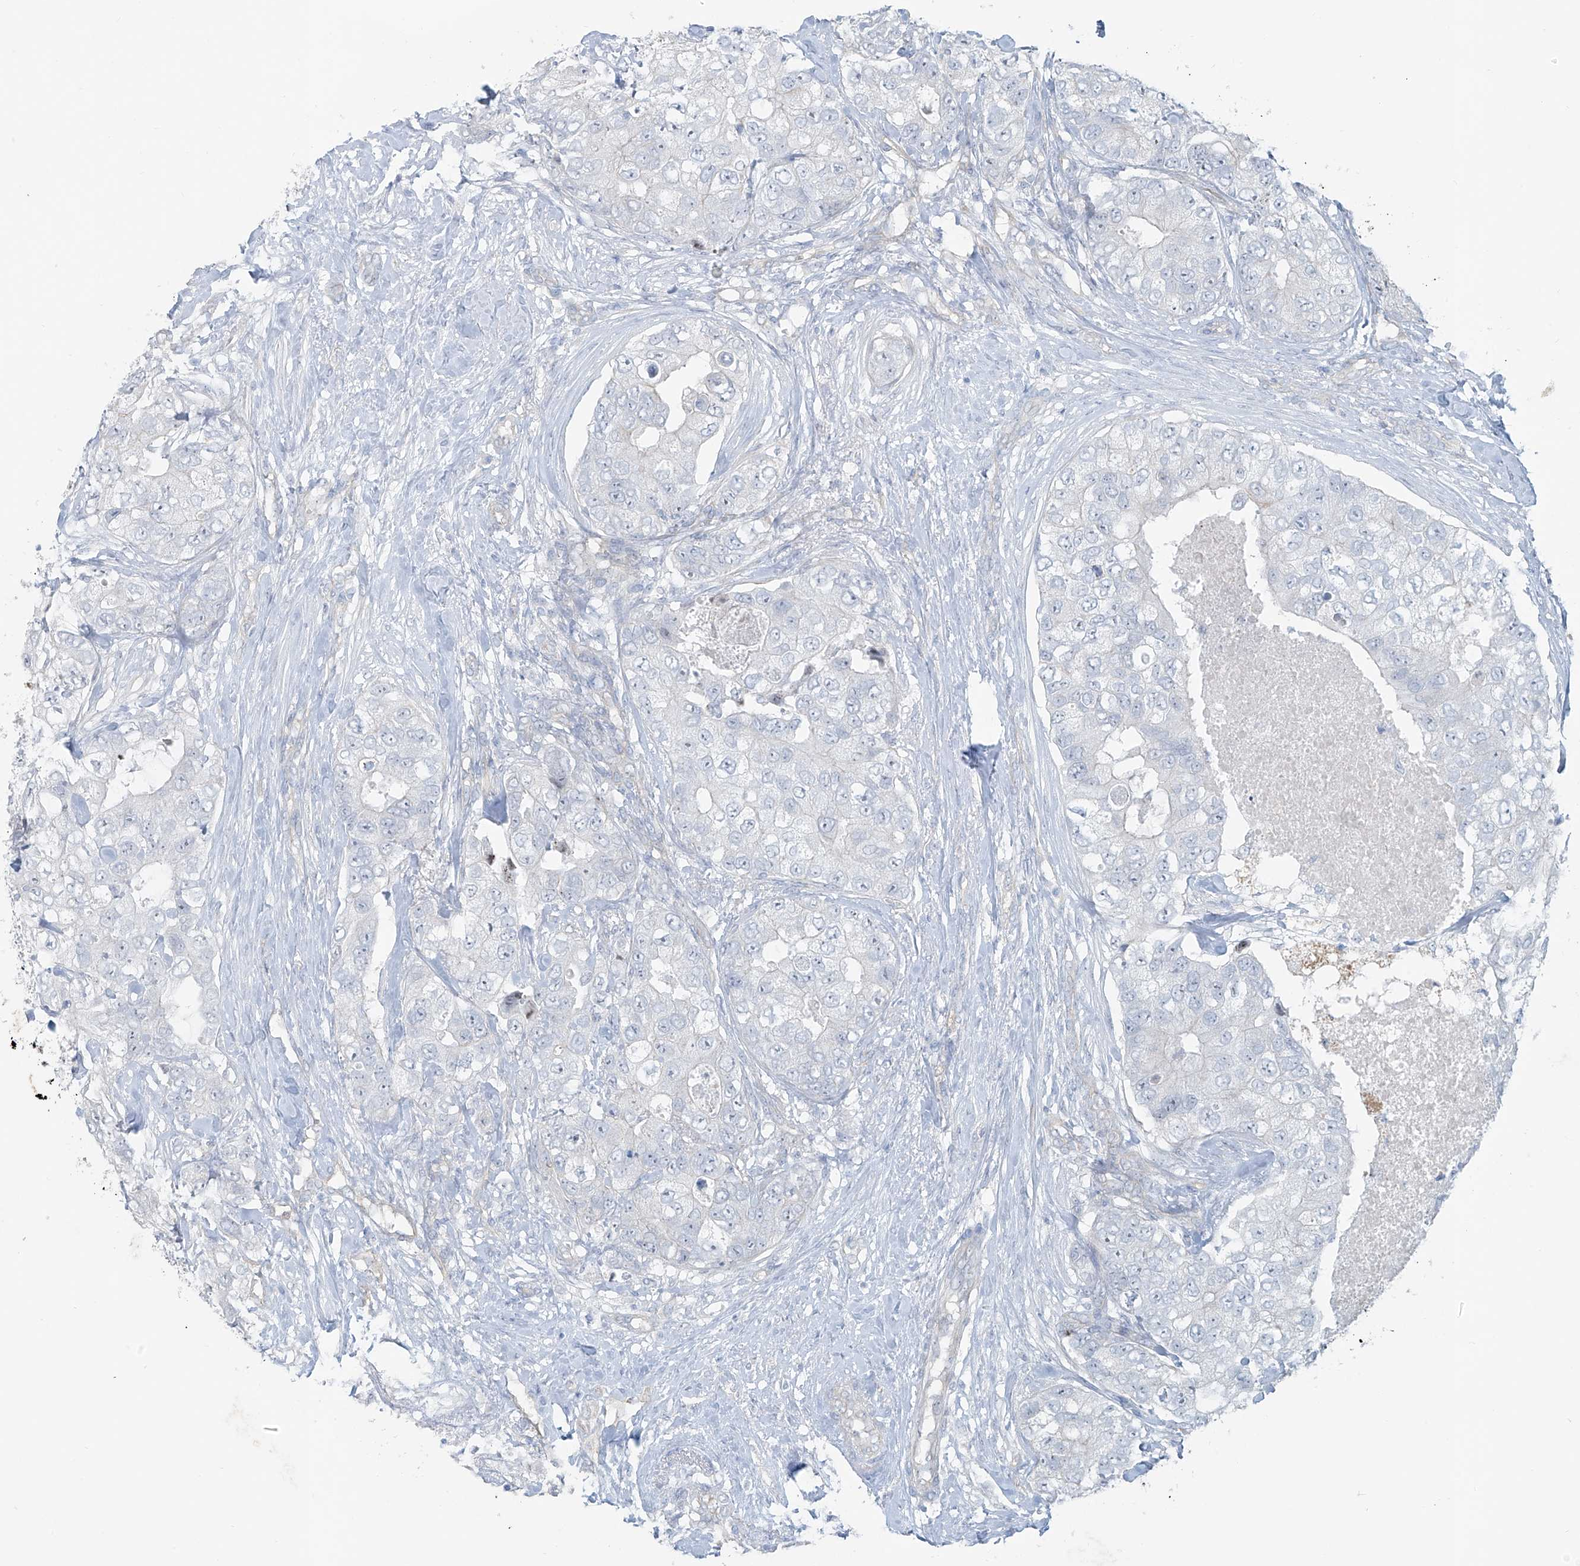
{"staining": {"intensity": "negative", "quantity": "none", "location": "none"}, "tissue": "breast cancer", "cell_type": "Tumor cells", "image_type": "cancer", "snomed": [{"axis": "morphology", "description": "Duct carcinoma"}, {"axis": "topography", "description": "Breast"}], "caption": "Immunohistochemistry (IHC) histopathology image of human breast cancer stained for a protein (brown), which displays no staining in tumor cells. Brightfield microscopy of immunohistochemistry (IHC) stained with DAB (brown) and hematoxylin (blue), captured at high magnification.", "gene": "TUBE1", "patient": {"sex": "female", "age": 62}}